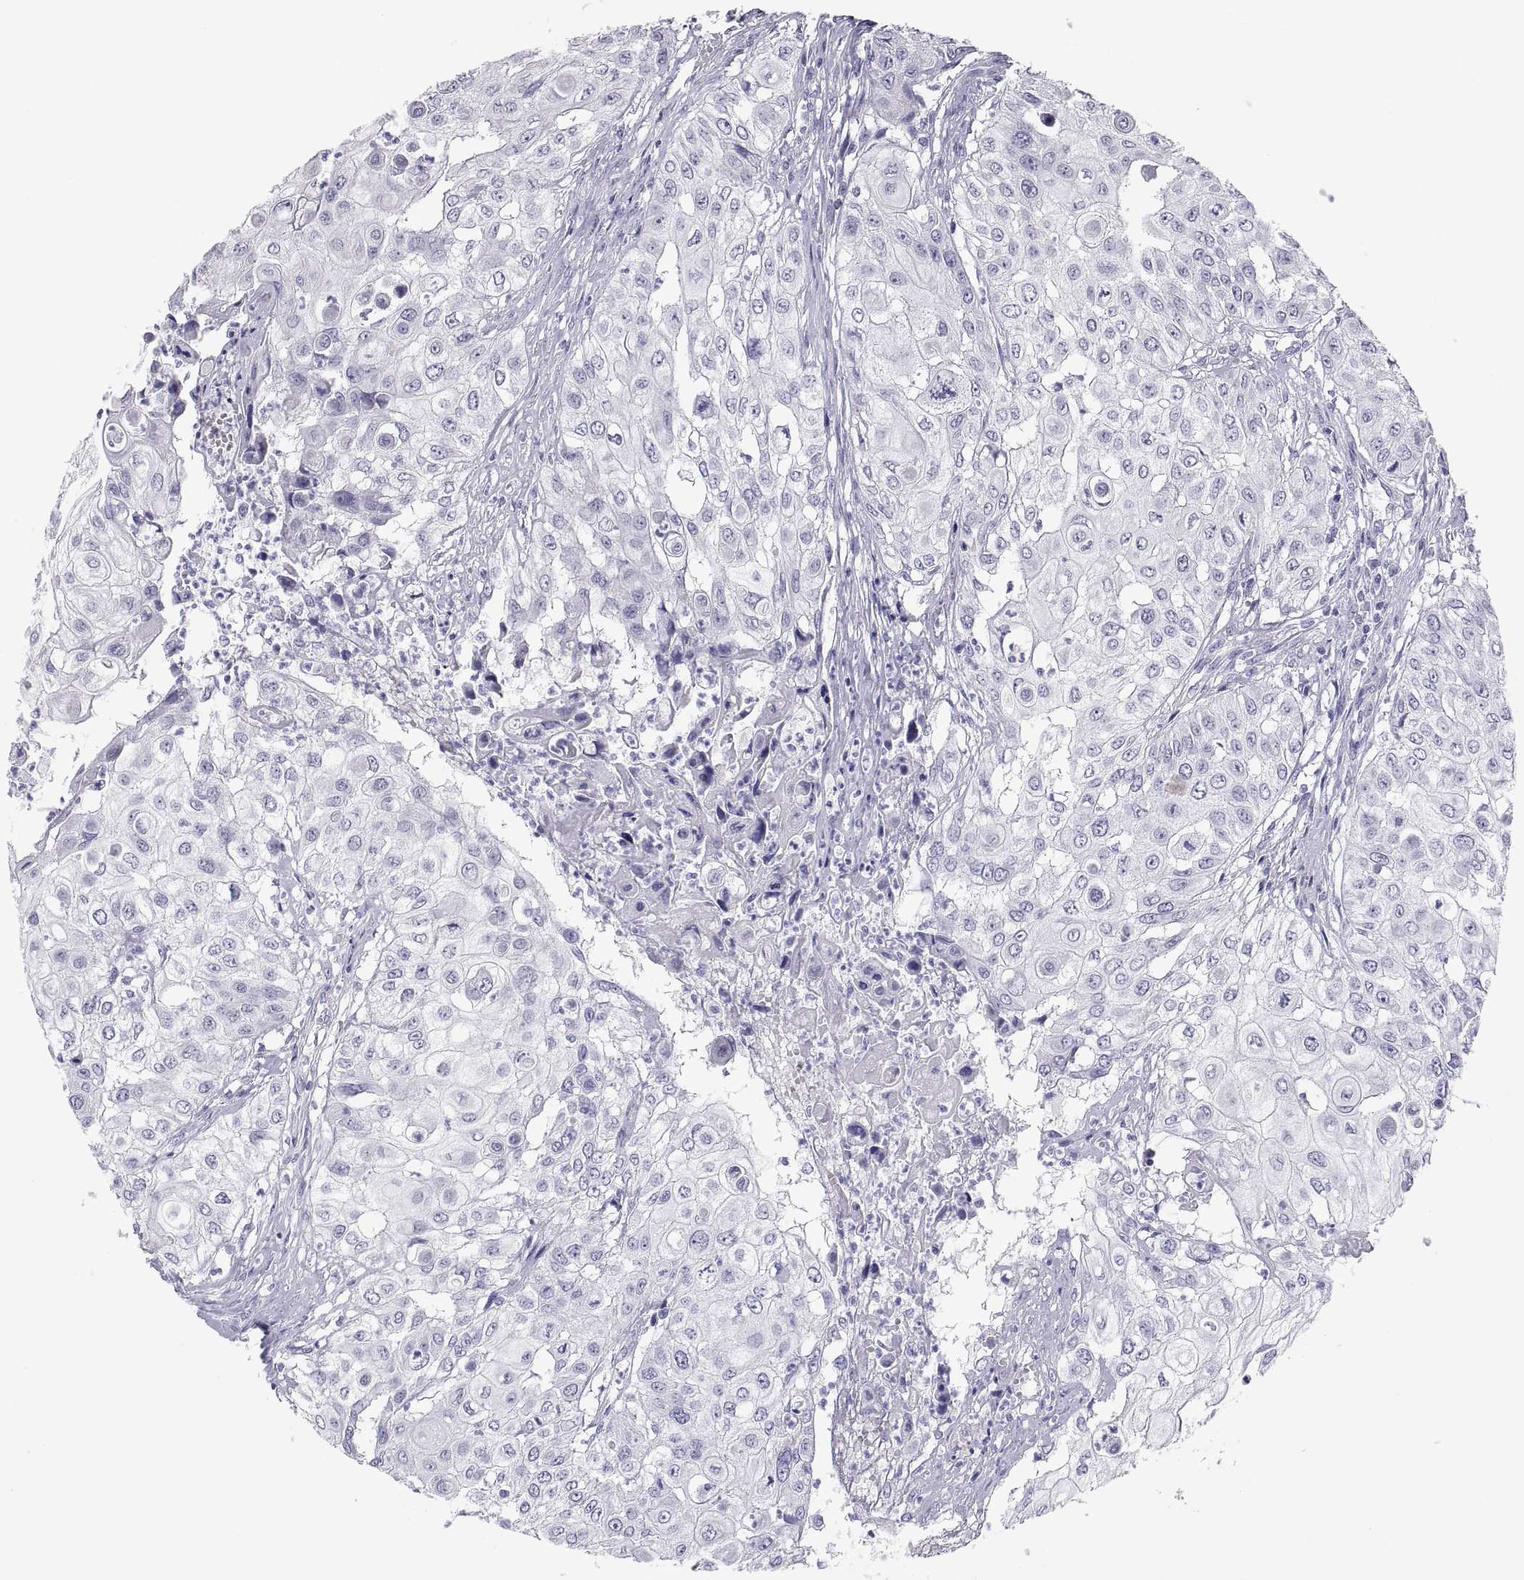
{"staining": {"intensity": "negative", "quantity": "none", "location": "none"}, "tissue": "urothelial cancer", "cell_type": "Tumor cells", "image_type": "cancer", "snomed": [{"axis": "morphology", "description": "Urothelial carcinoma, High grade"}, {"axis": "topography", "description": "Urinary bladder"}], "caption": "This is an immunohistochemistry photomicrograph of human high-grade urothelial carcinoma. There is no expression in tumor cells.", "gene": "FAM170A", "patient": {"sex": "female", "age": 79}}